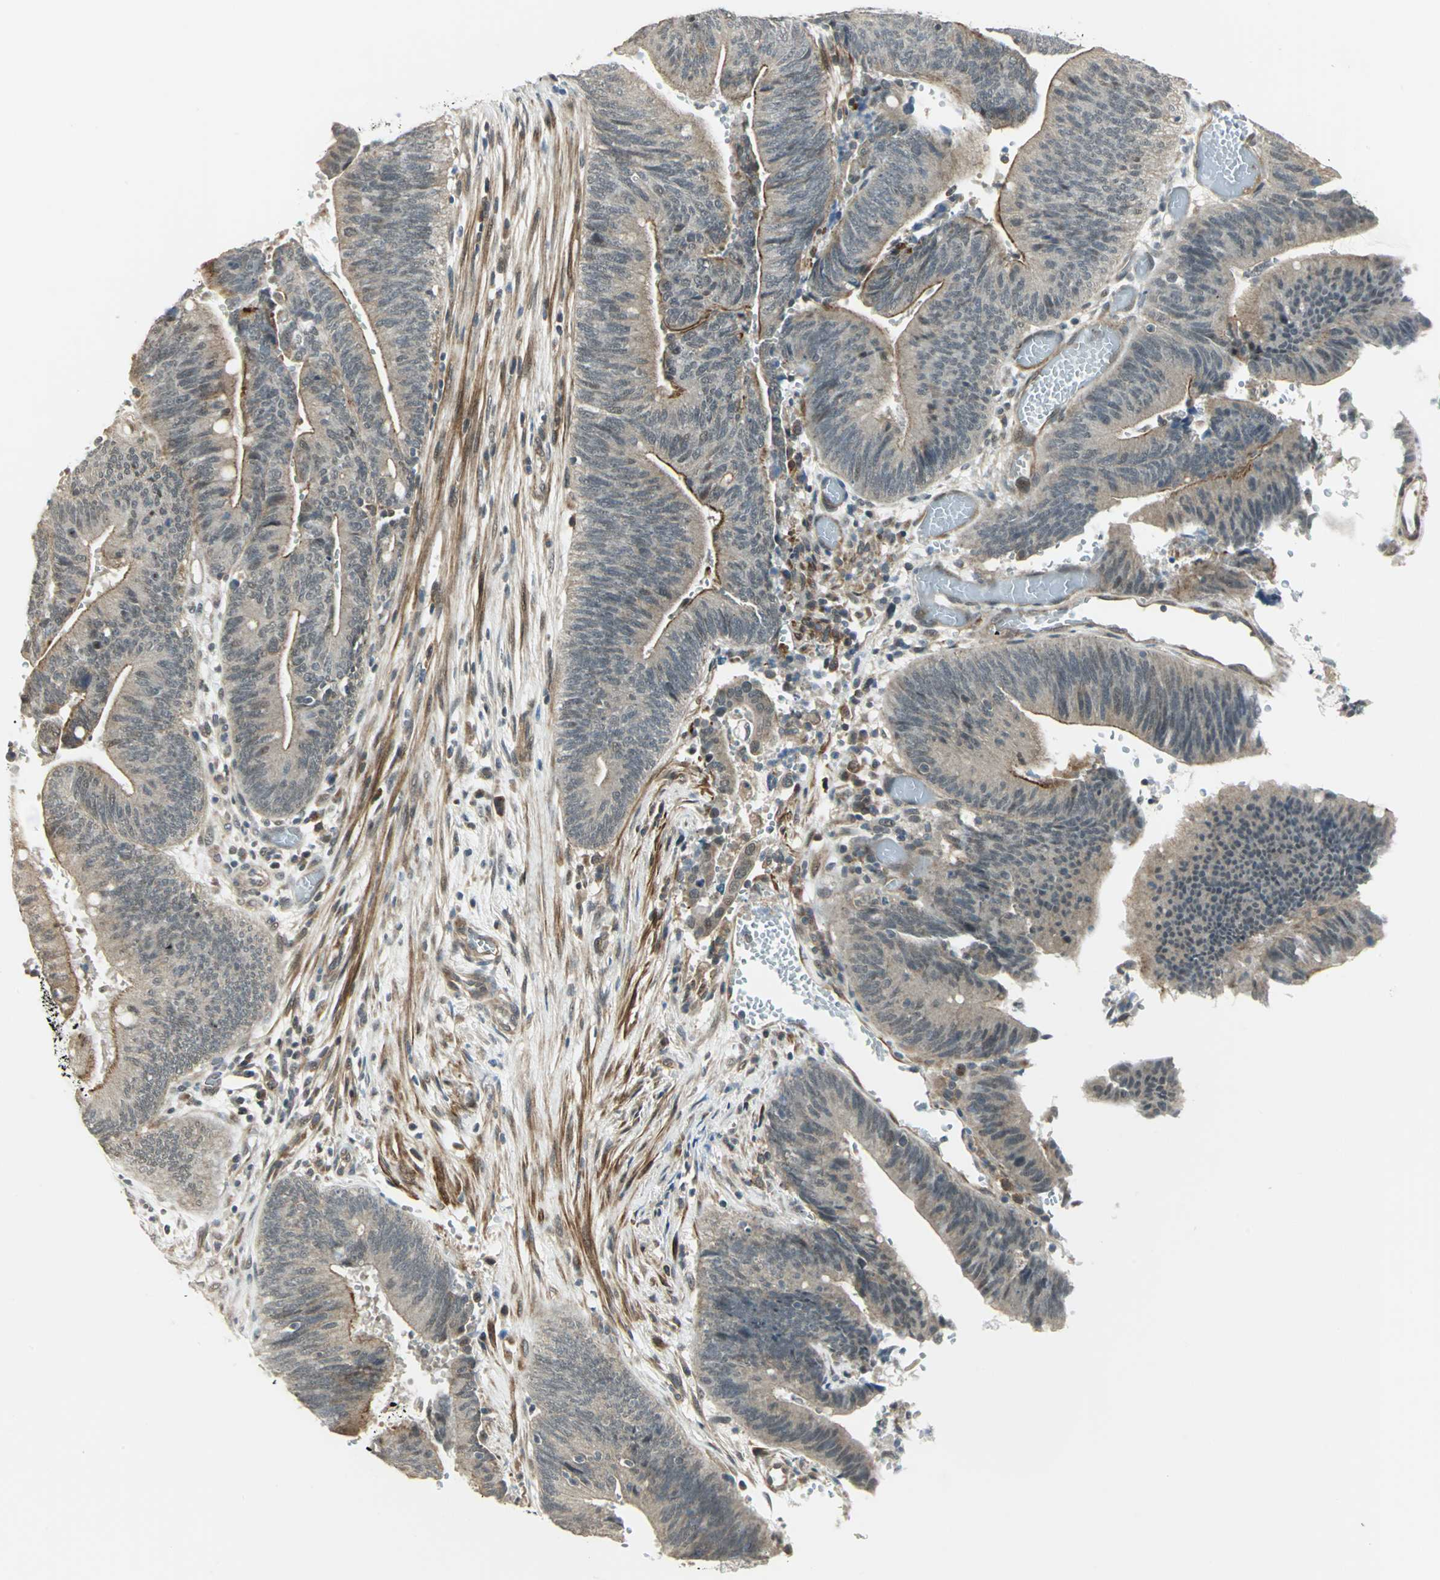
{"staining": {"intensity": "moderate", "quantity": ">75%", "location": "cytoplasmic/membranous"}, "tissue": "colorectal cancer", "cell_type": "Tumor cells", "image_type": "cancer", "snomed": [{"axis": "morphology", "description": "Adenocarcinoma, NOS"}, {"axis": "topography", "description": "Rectum"}], "caption": "Immunohistochemical staining of human adenocarcinoma (colorectal) reveals moderate cytoplasmic/membranous protein expression in about >75% of tumor cells.", "gene": "PLAGL2", "patient": {"sex": "female", "age": 66}}